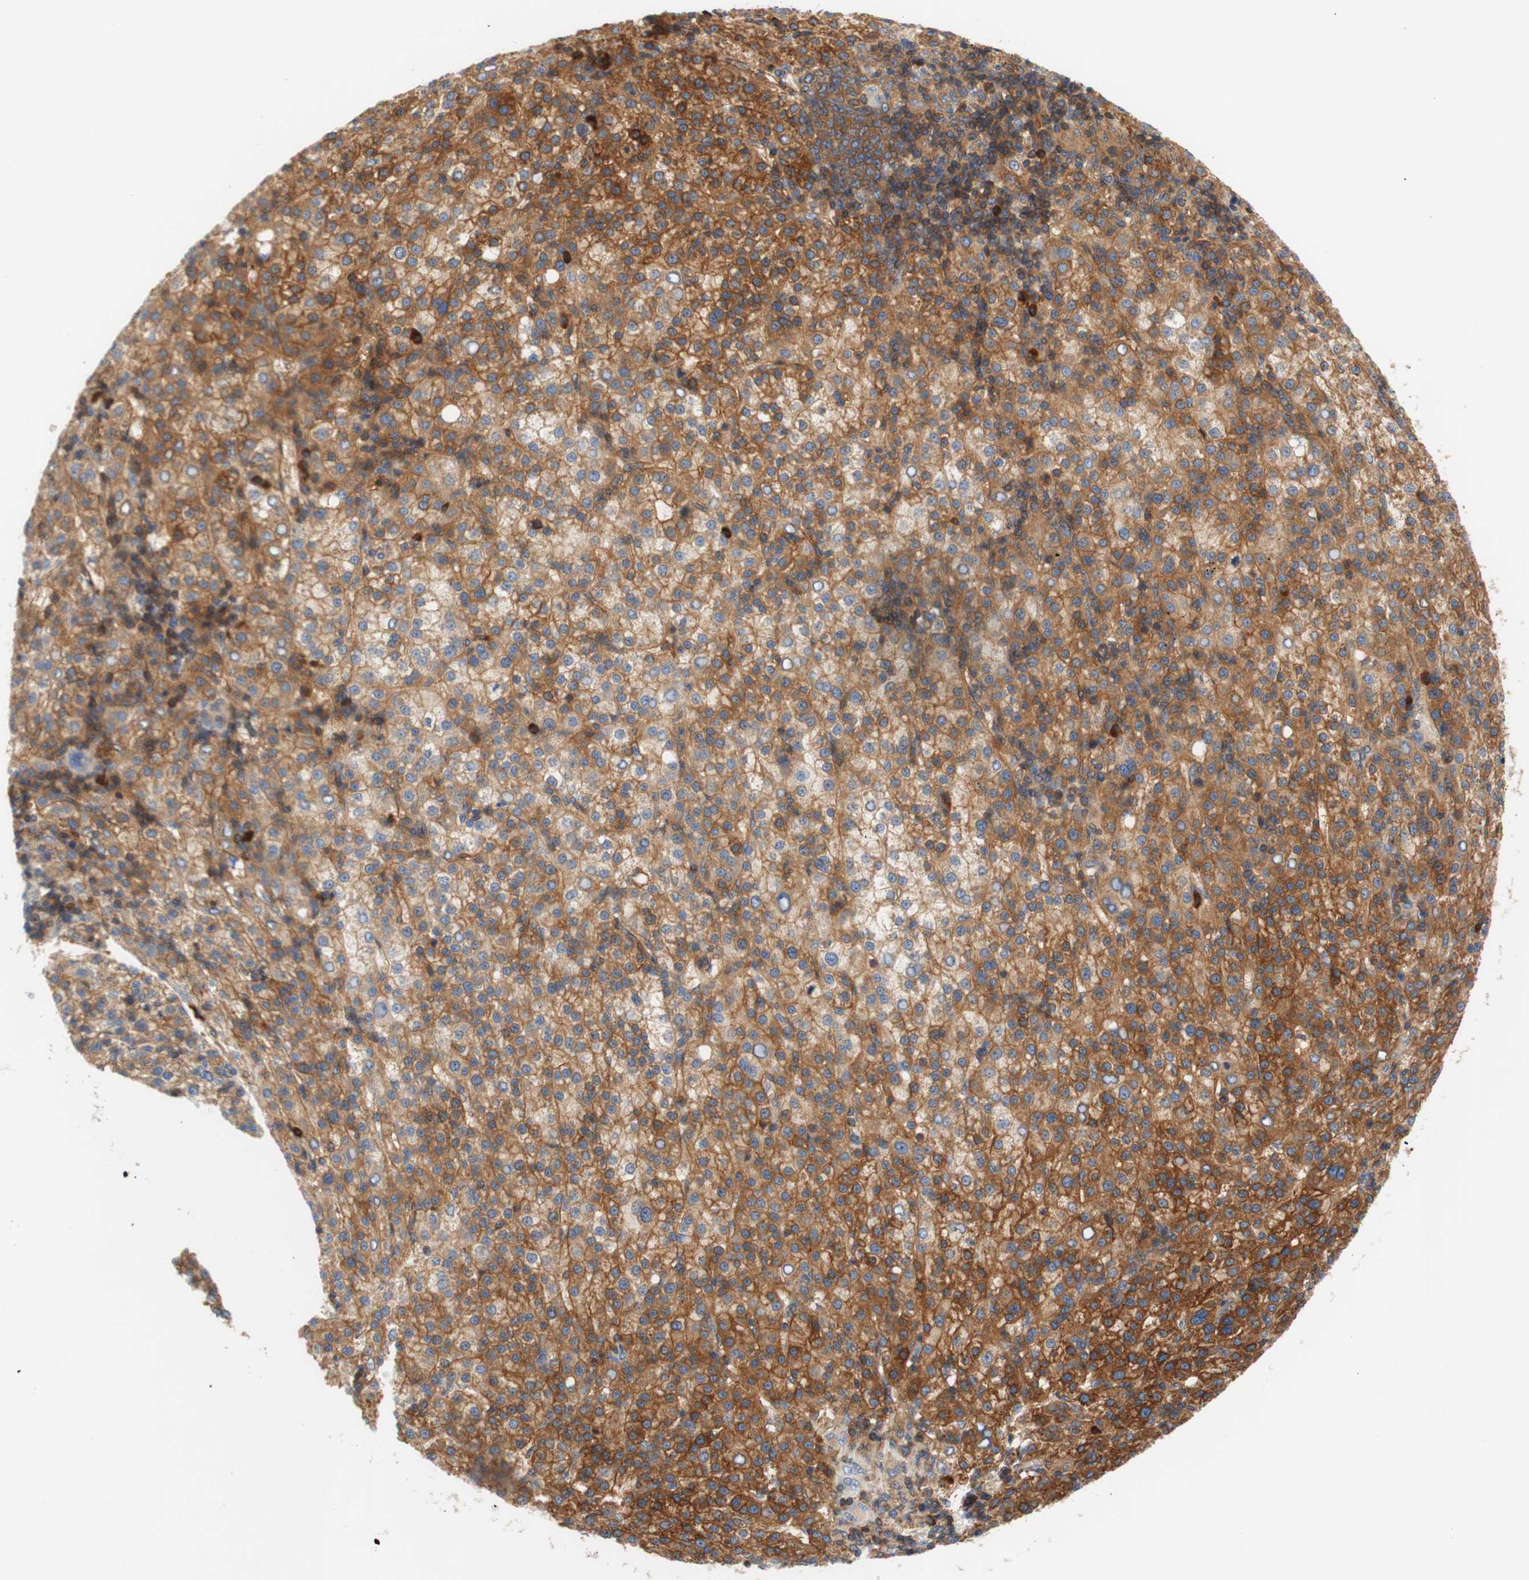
{"staining": {"intensity": "moderate", "quantity": ">75%", "location": "cytoplasmic/membranous"}, "tissue": "liver cancer", "cell_type": "Tumor cells", "image_type": "cancer", "snomed": [{"axis": "morphology", "description": "Carcinoma, Hepatocellular, NOS"}, {"axis": "topography", "description": "Liver"}], "caption": "A photomicrograph of liver hepatocellular carcinoma stained for a protein demonstrates moderate cytoplasmic/membranous brown staining in tumor cells. (Stains: DAB in brown, nuclei in blue, Microscopy: brightfield microscopy at high magnification).", "gene": "STOM", "patient": {"sex": "female", "age": 58}}